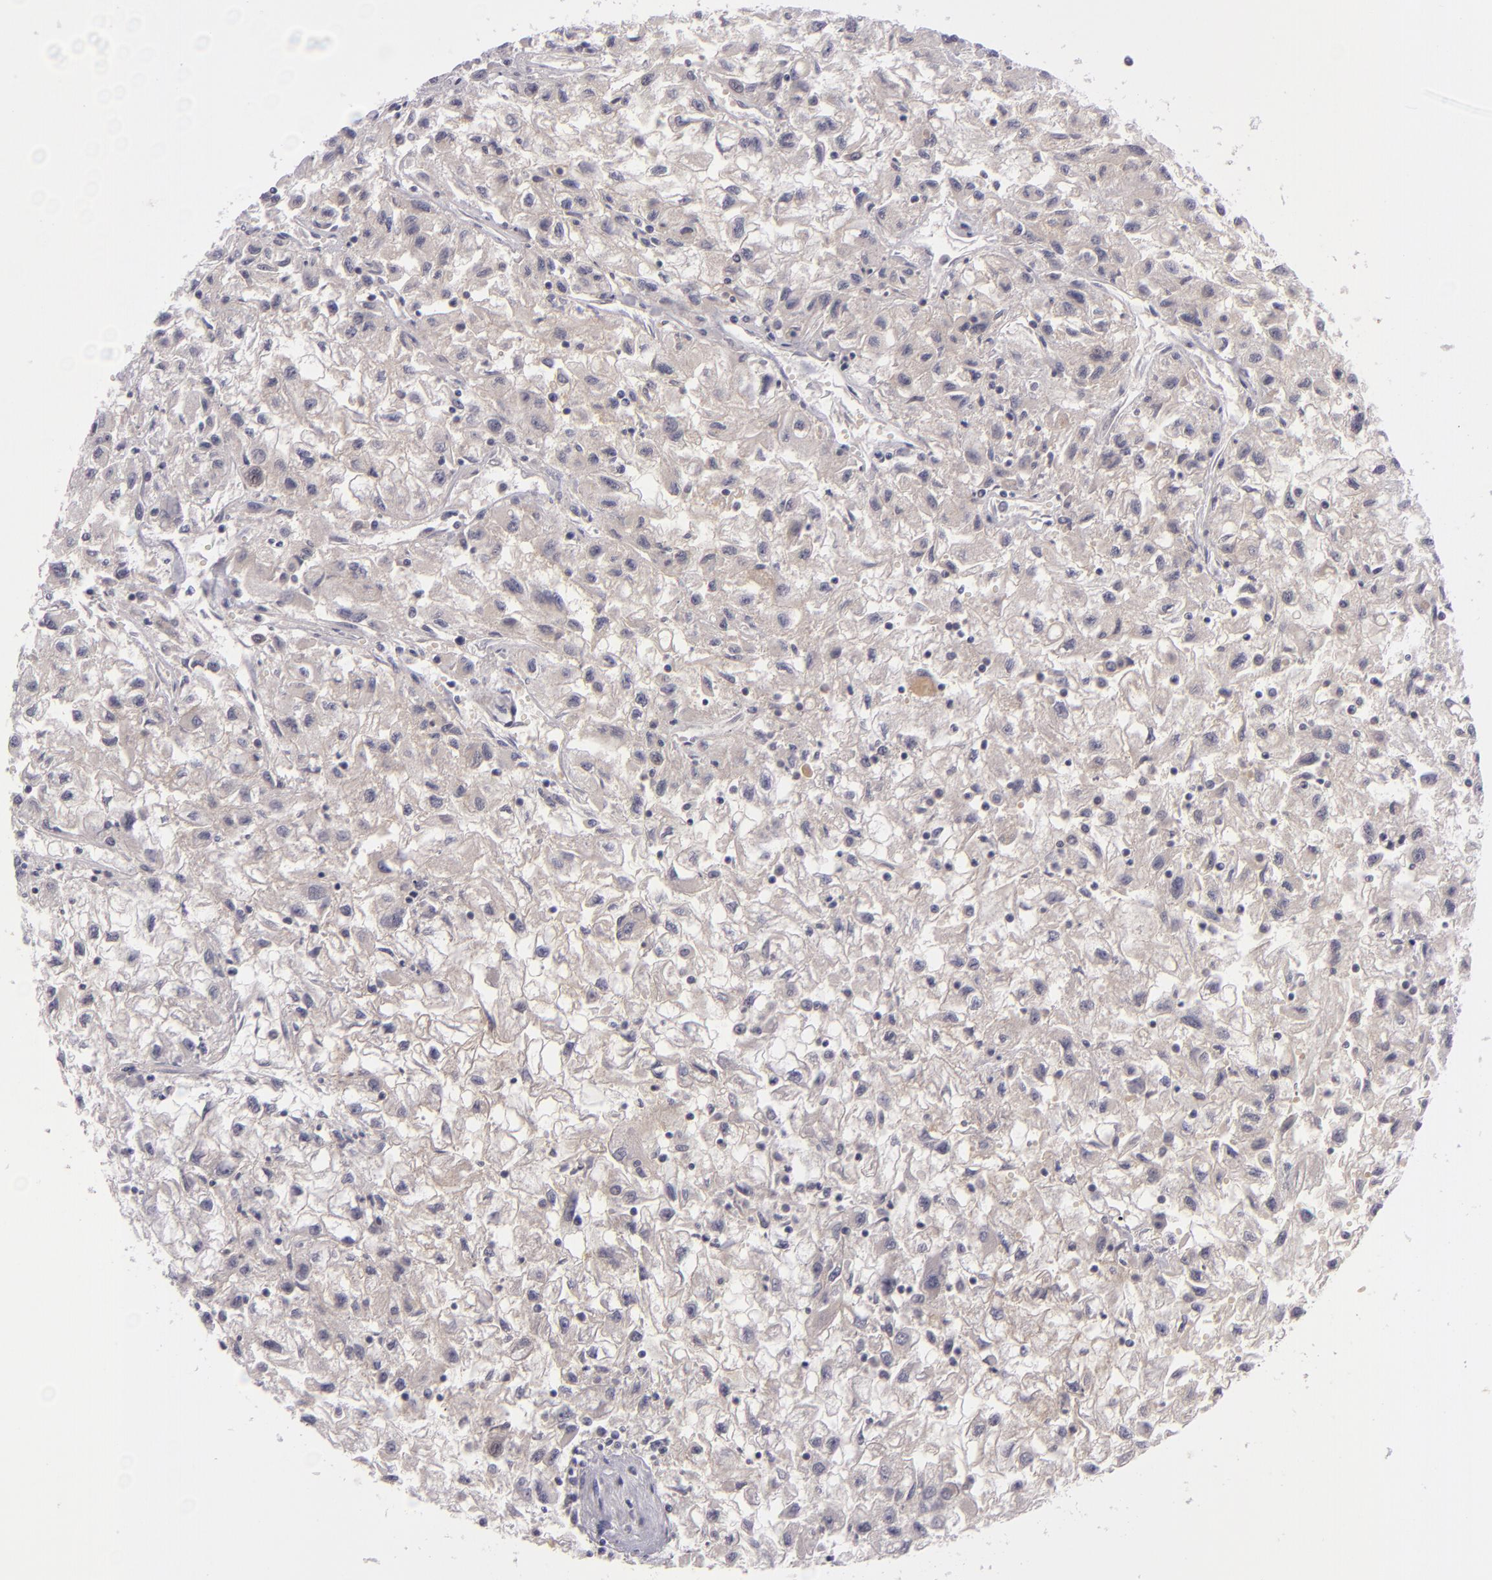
{"staining": {"intensity": "negative", "quantity": "none", "location": "none"}, "tissue": "renal cancer", "cell_type": "Tumor cells", "image_type": "cancer", "snomed": [{"axis": "morphology", "description": "Adenocarcinoma, NOS"}, {"axis": "topography", "description": "Kidney"}], "caption": "Immunohistochemical staining of human renal cancer exhibits no significant expression in tumor cells.", "gene": "CASP8", "patient": {"sex": "male", "age": 59}}